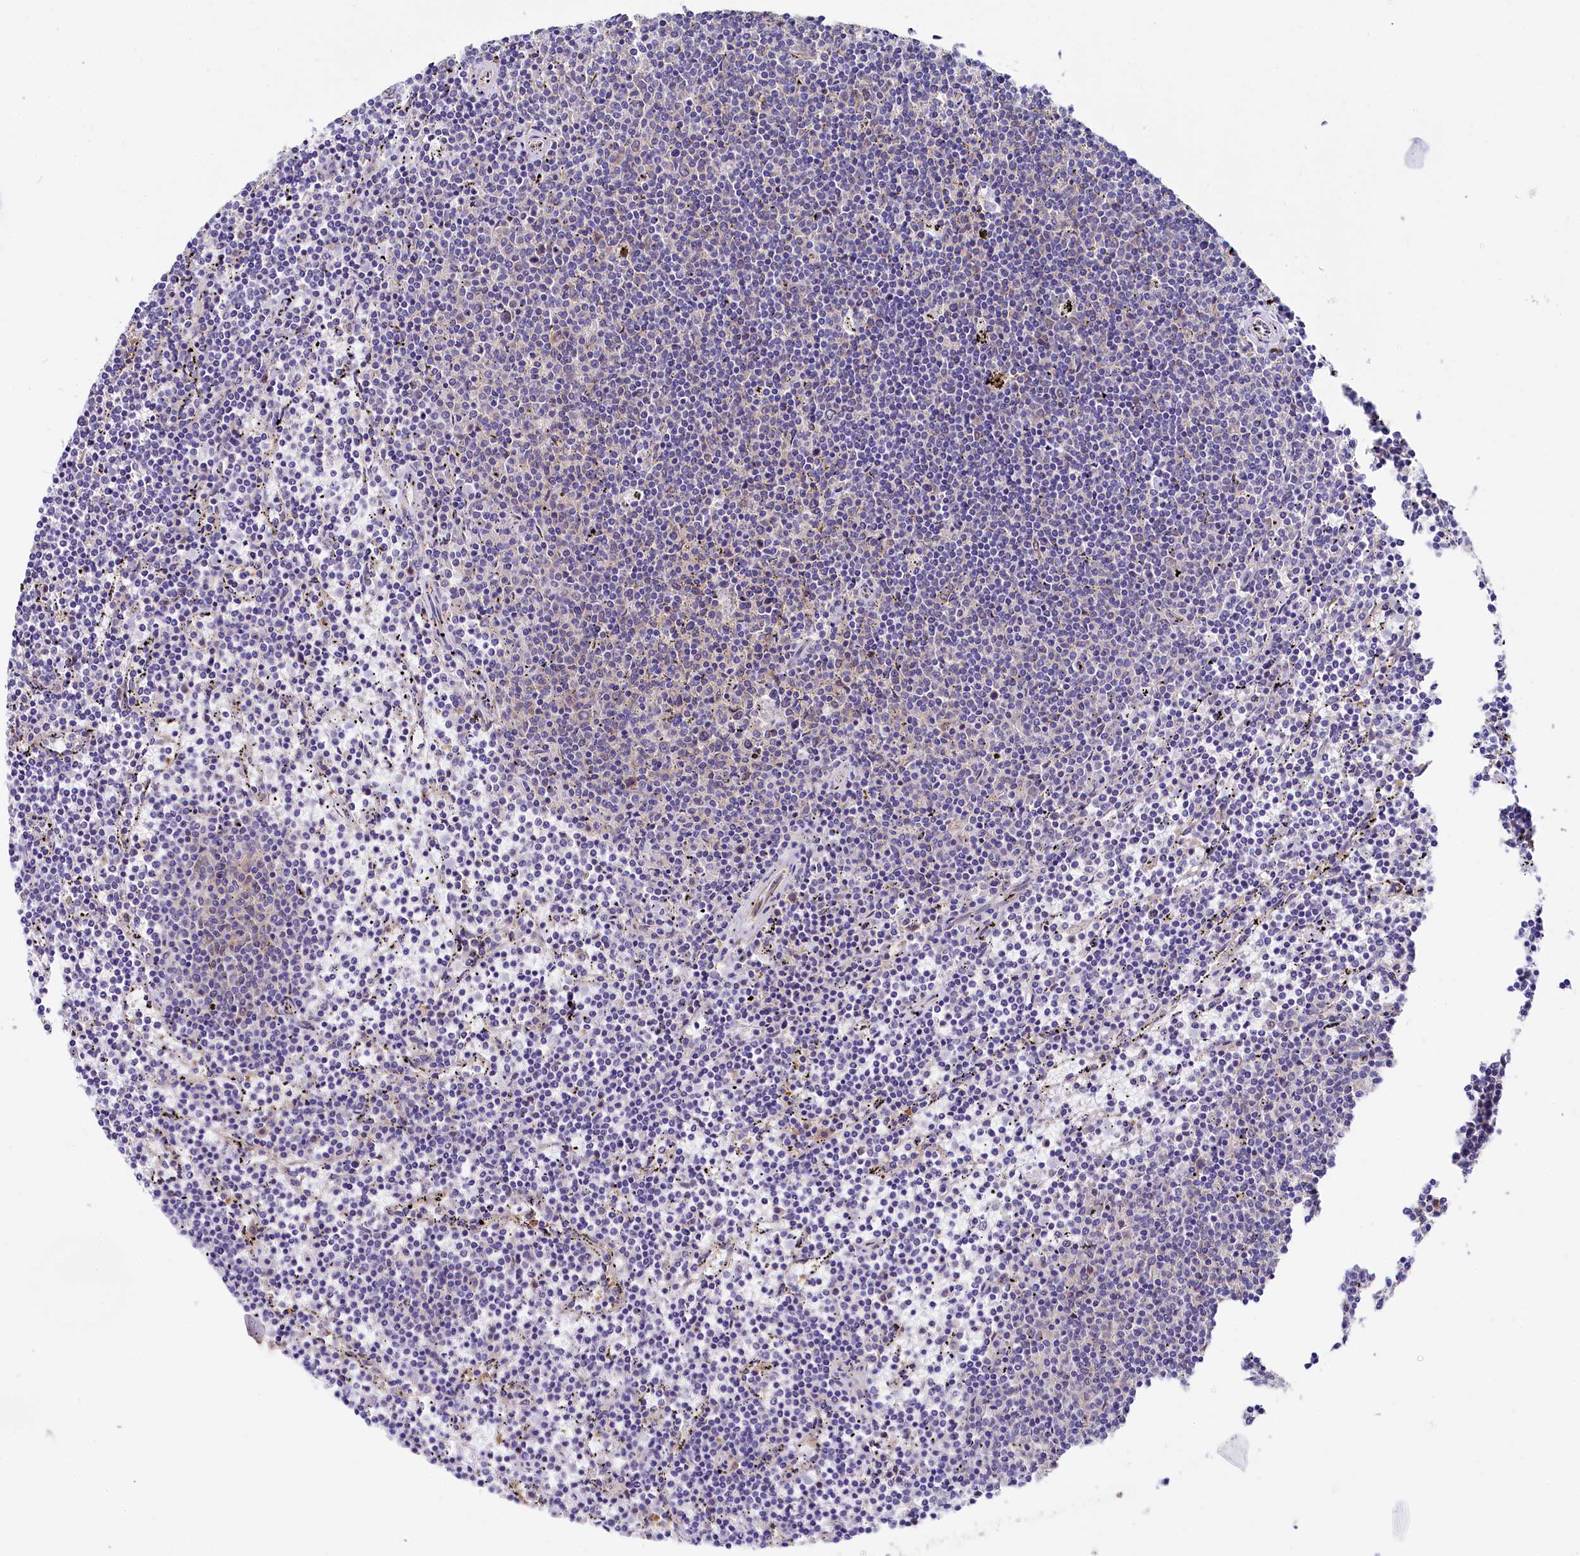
{"staining": {"intensity": "negative", "quantity": "none", "location": "none"}, "tissue": "lymphoma", "cell_type": "Tumor cells", "image_type": "cancer", "snomed": [{"axis": "morphology", "description": "Malignant lymphoma, non-Hodgkin's type, Low grade"}, {"axis": "topography", "description": "Spleen"}], "caption": "The image demonstrates no significant expression in tumor cells of lymphoma.", "gene": "QARS1", "patient": {"sex": "female", "age": 50}}